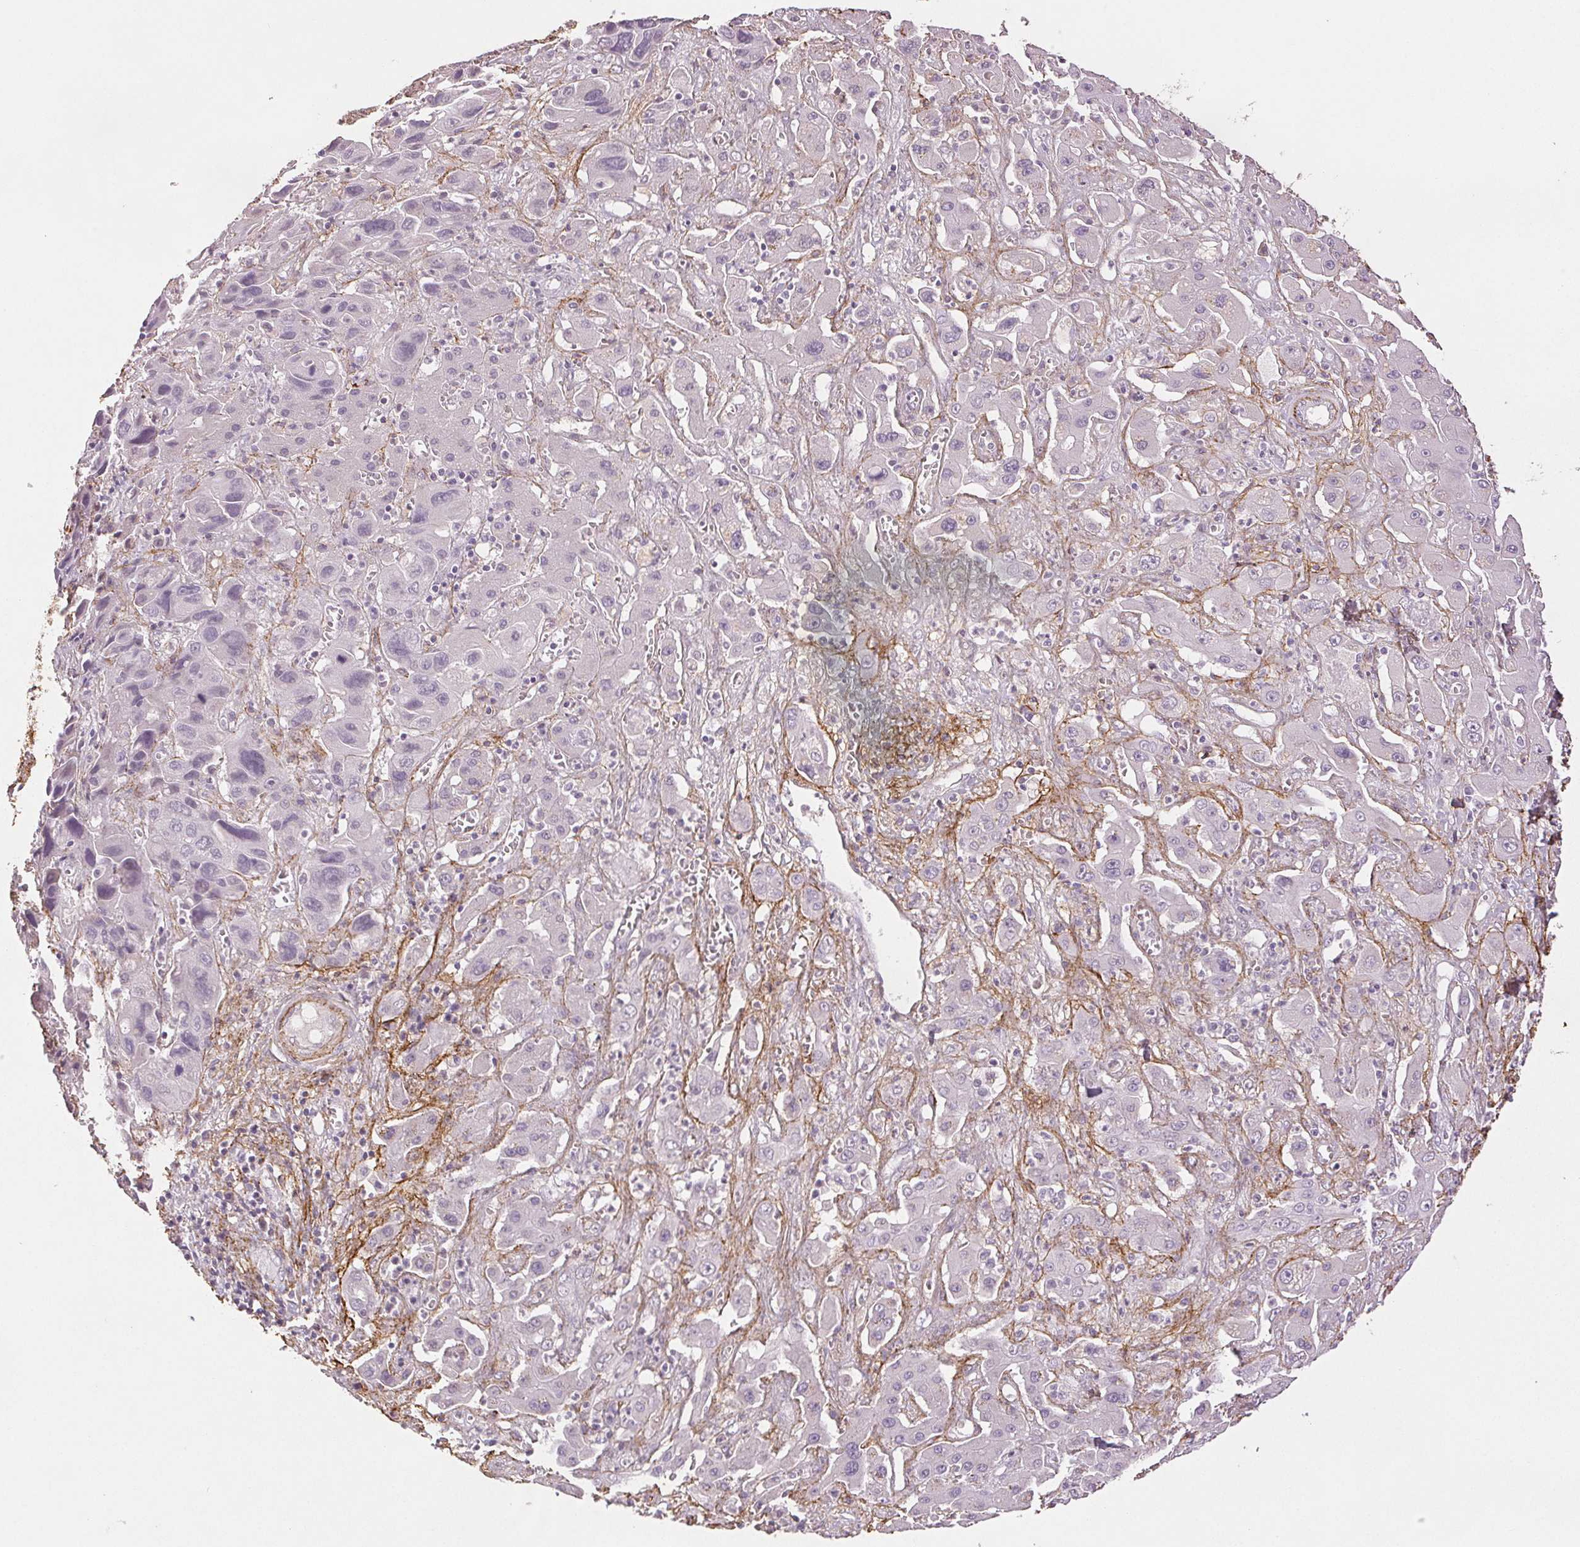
{"staining": {"intensity": "negative", "quantity": "none", "location": "none"}, "tissue": "liver cancer", "cell_type": "Tumor cells", "image_type": "cancer", "snomed": [{"axis": "morphology", "description": "Cholangiocarcinoma"}, {"axis": "topography", "description": "Liver"}], "caption": "Liver cholangiocarcinoma was stained to show a protein in brown. There is no significant expression in tumor cells.", "gene": "FBN1", "patient": {"sex": "male", "age": 67}}